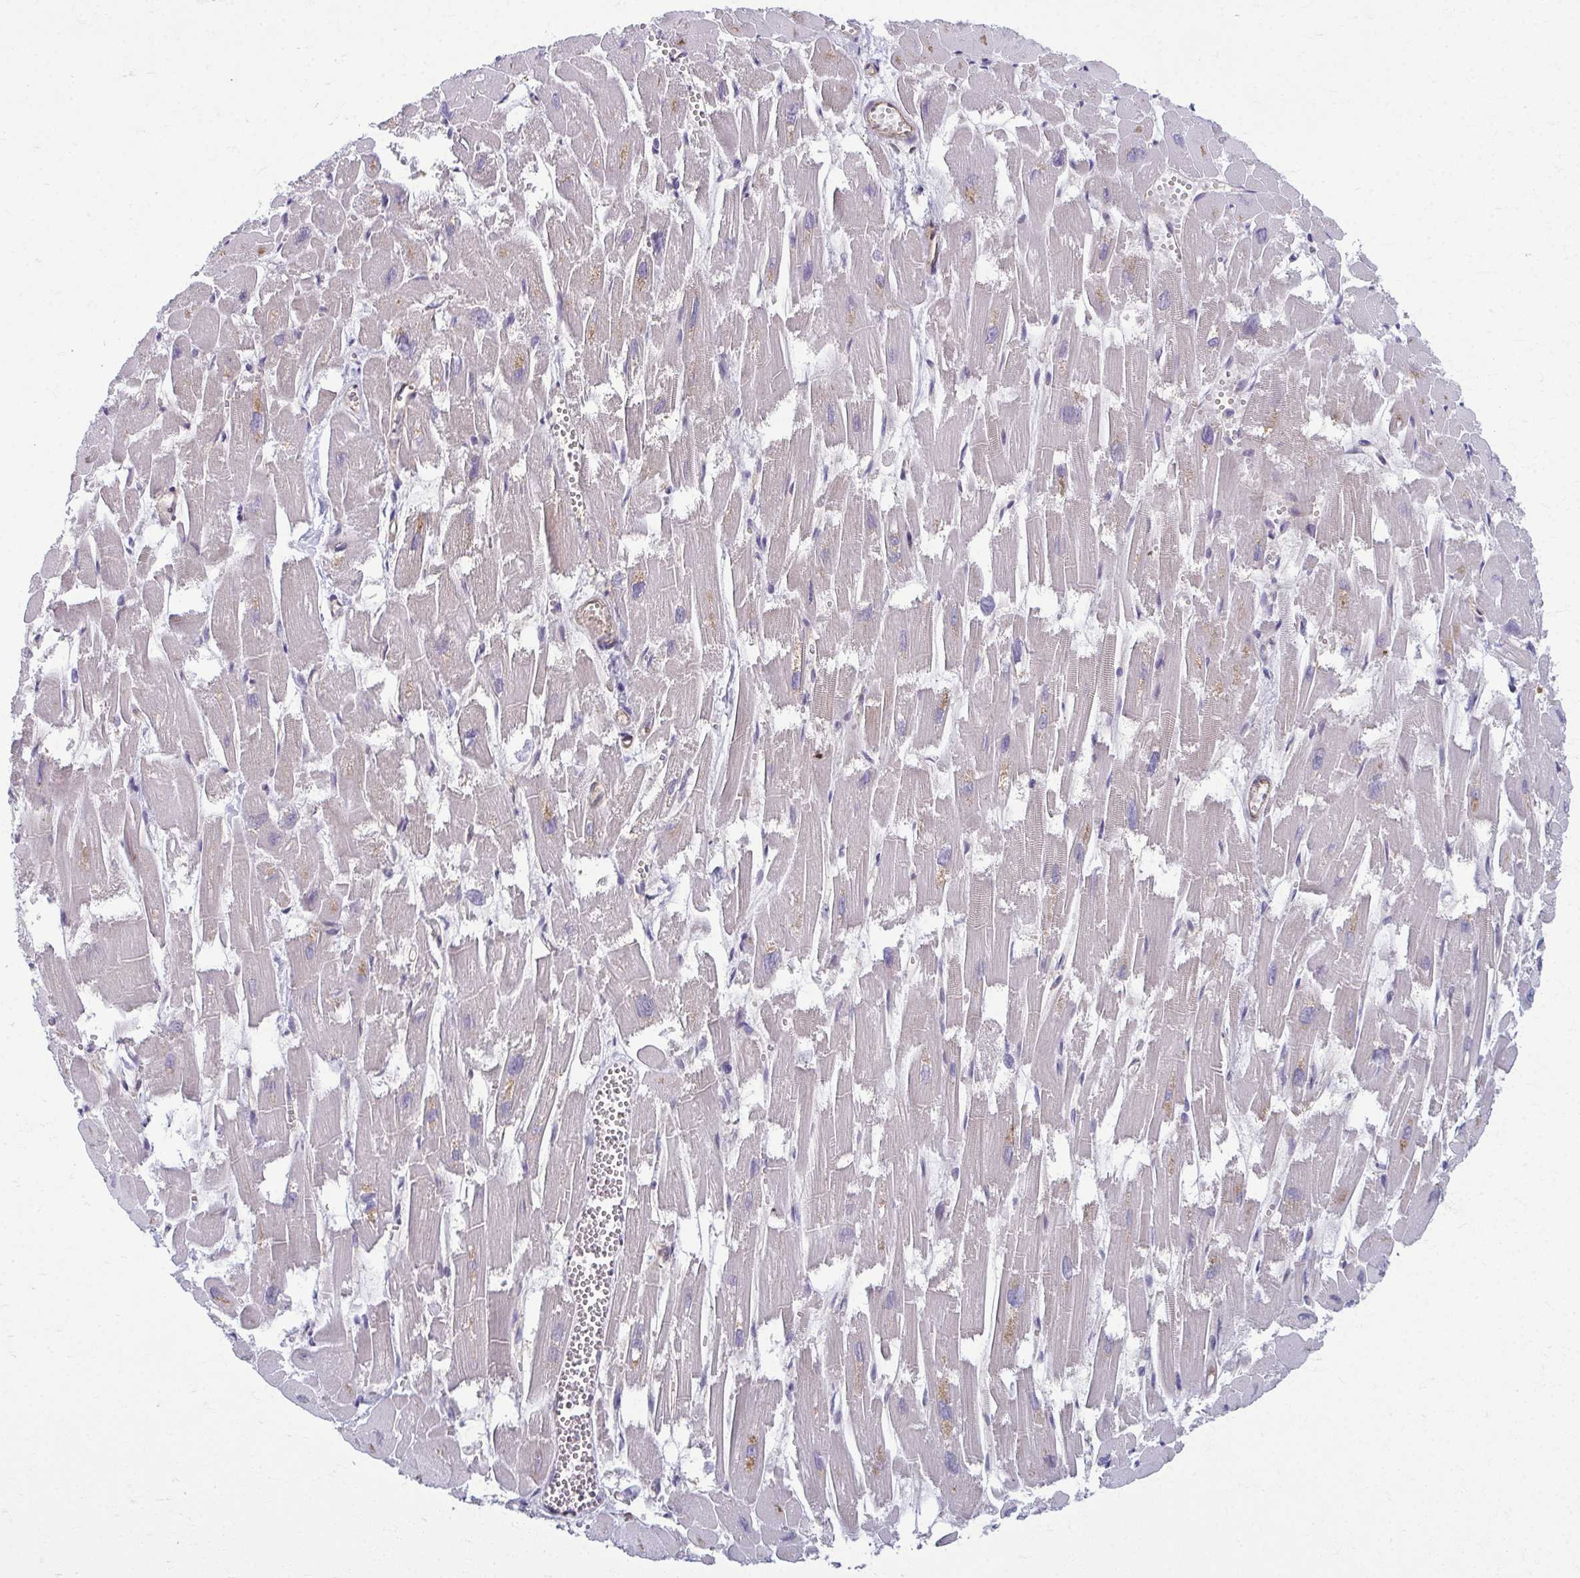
{"staining": {"intensity": "moderate", "quantity": "25%-75%", "location": "cytoplasmic/membranous"}, "tissue": "heart muscle", "cell_type": "Cardiomyocytes", "image_type": "normal", "snomed": [{"axis": "morphology", "description": "Normal tissue, NOS"}, {"axis": "topography", "description": "Heart"}], "caption": "Heart muscle stained with a brown dye exhibits moderate cytoplasmic/membranous positive staining in approximately 25%-75% of cardiomyocytes.", "gene": "EID2B", "patient": {"sex": "male", "age": 54}}